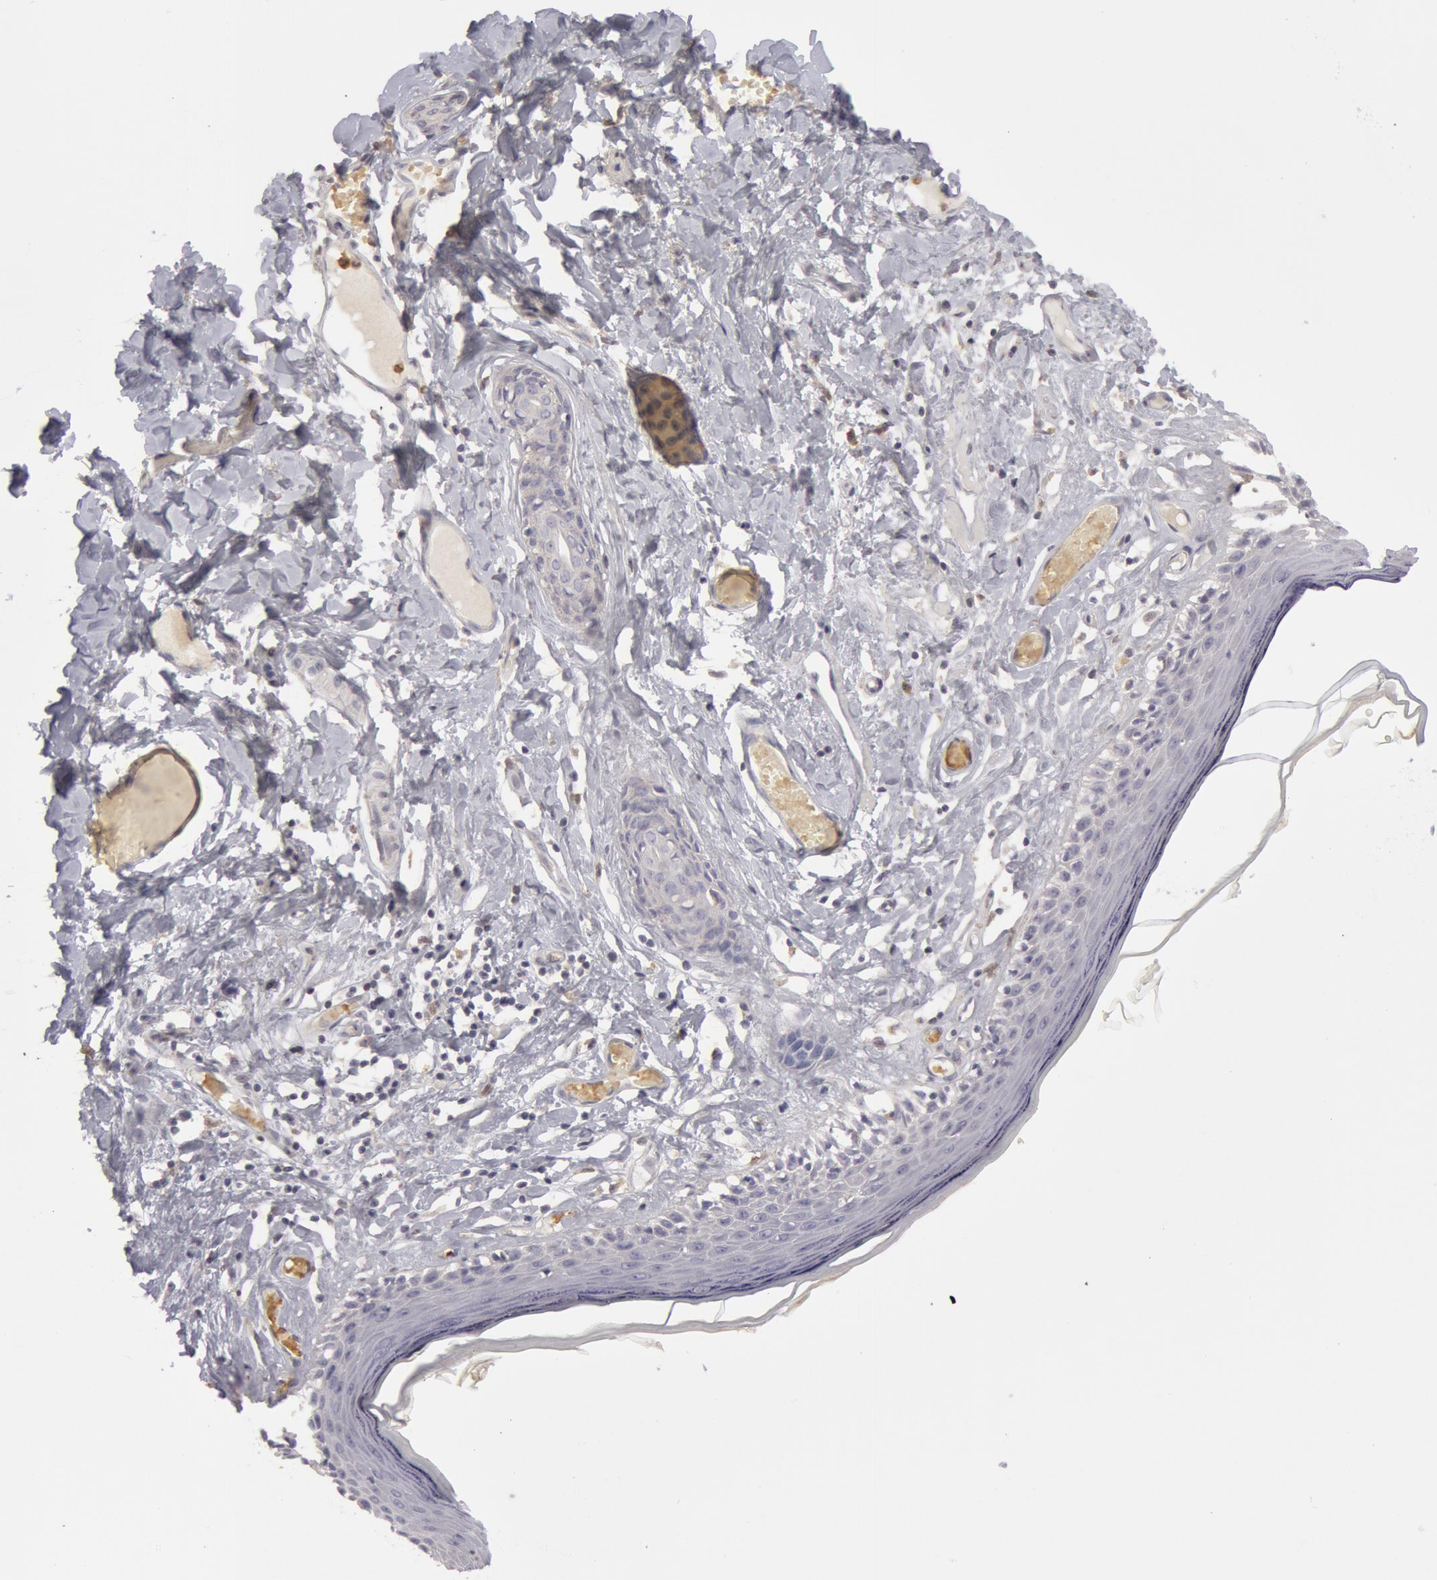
{"staining": {"intensity": "weak", "quantity": "<25%", "location": "cytoplasmic/membranous"}, "tissue": "skin", "cell_type": "Epidermal cells", "image_type": "normal", "snomed": [{"axis": "morphology", "description": "Normal tissue, NOS"}, {"axis": "topography", "description": "Vascular tissue"}, {"axis": "topography", "description": "Vulva"}, {"axis": "topography", "description": "Peripheral nerve tissue"}], "caption": "Immunohistochemistry of benign skin reveals no expression in epidermal cells.", "gene": "CAT", "patient": {"sex": "female", "age": 86}}